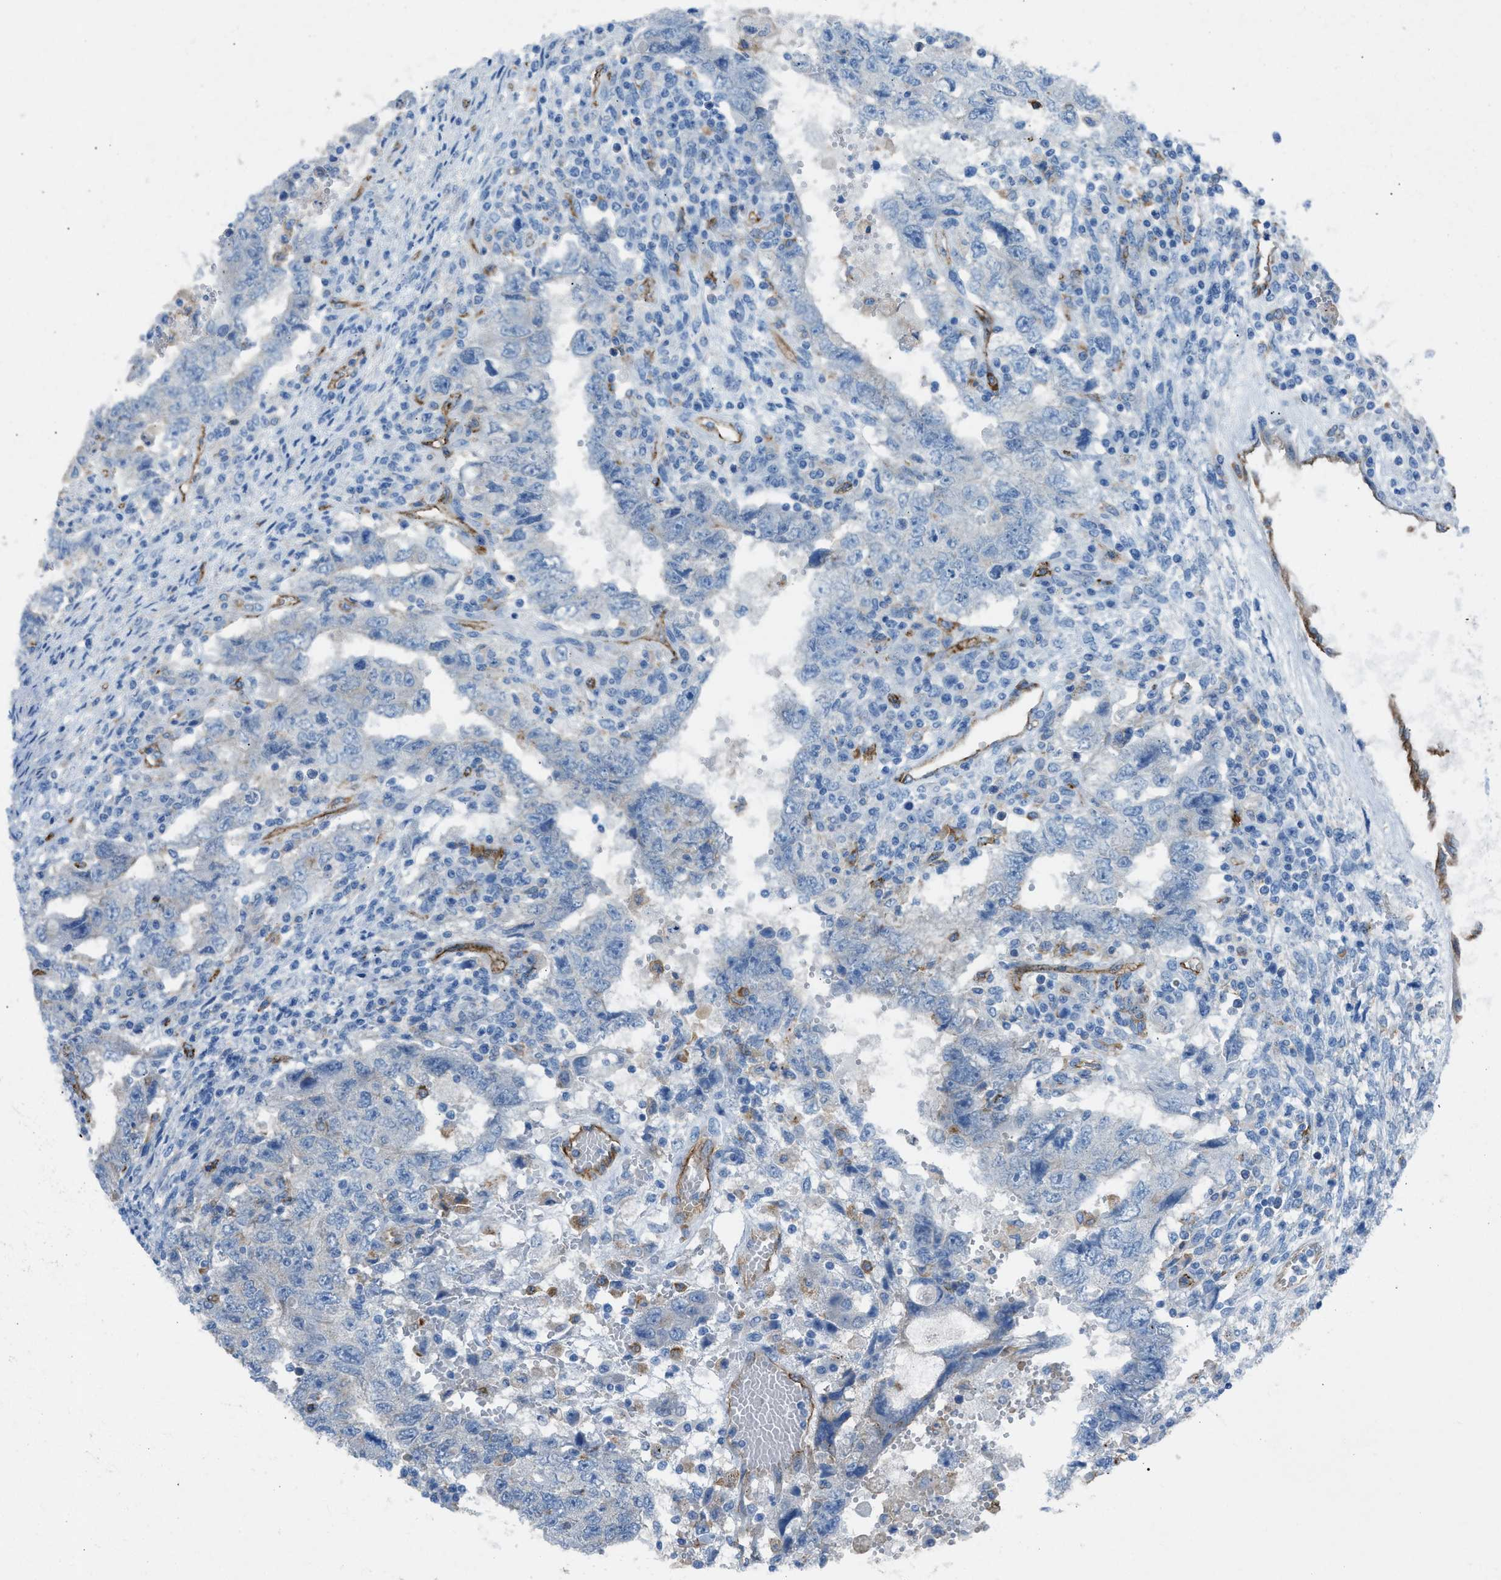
{"staining": {"intensity": "negative", "quantity": "none", "location": "none"}, "tissue": "testis cancer", "cell_type": "Tumor cells", "image_type": "cancer", "snomed": [{"axis": "morphology", "description": "Carcinoma, Embryonal, NOS"}, {"axis": "topography", "description": "Testis"}], "caption": "Immunohistochemistry image of neoplastic tissue: human embryonal carcinoma (testis) stained with DAB demonstrates no significant protein expression in tumor cells.", "gene": "DYSF", "patient": {"sex": "male", "age": 26}}